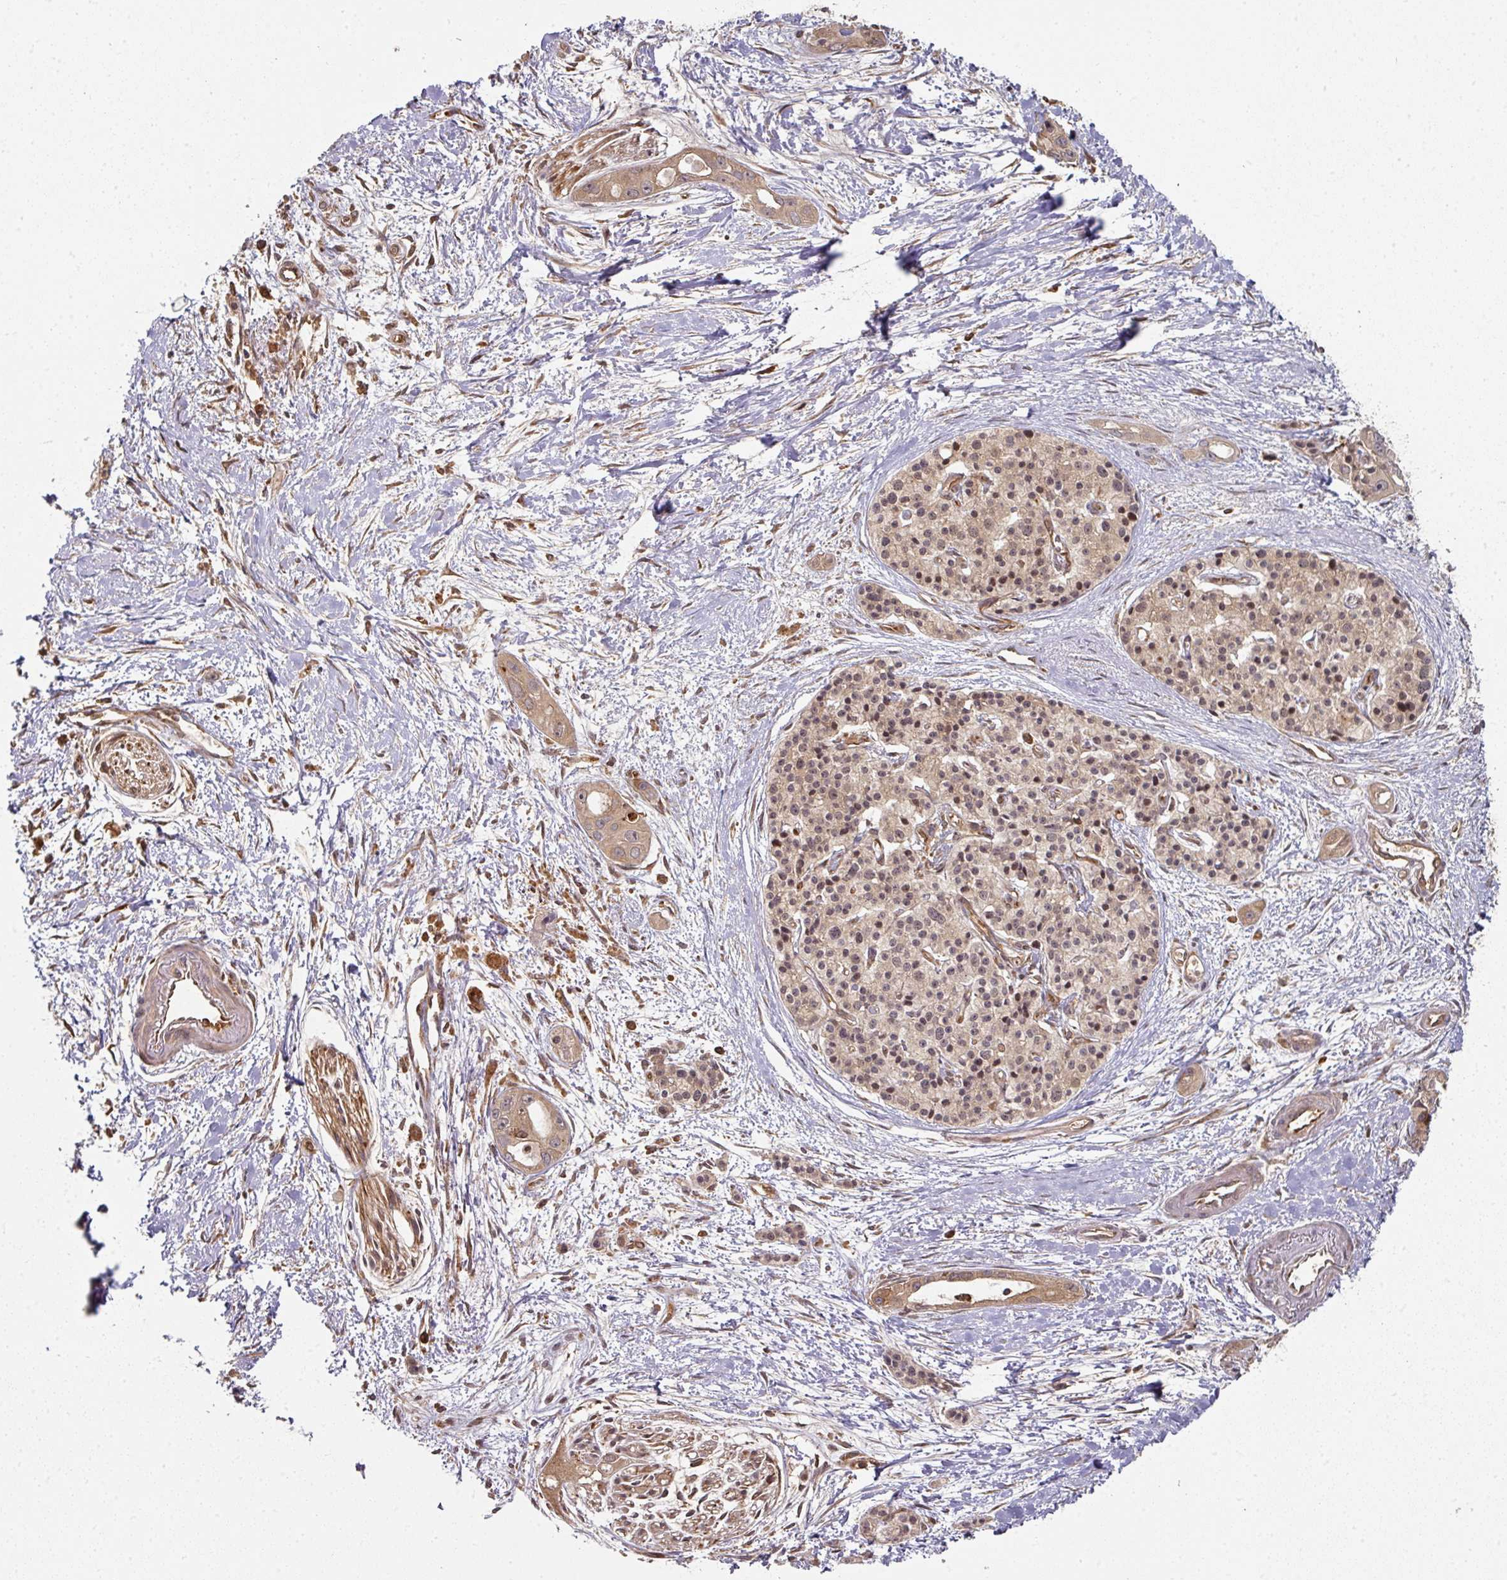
{"staining": {"intensity": "weak", "quantity": ">75%", "location": "cytoplasmic/membranous"}, "tissue": "pancreatic cancer", "cell_type": "Tumor cells", "image_type": "cancer", "snomed": [{"axis": "morphology", "description": "Adenocarcinoma, NOS"}, {"axis": "topography", "description": "Pancreas"}], "caption": "Immunohistochemistry photomicrograph of adenocarcinoma (pancreatic) stained for a protein (brown), which shows low levels of weak cytoplasmic/membranous expression in about >75% of tumor cells.", "gene": "EIF4EBP2", "patient": {"sex": "female", "age": 50}}